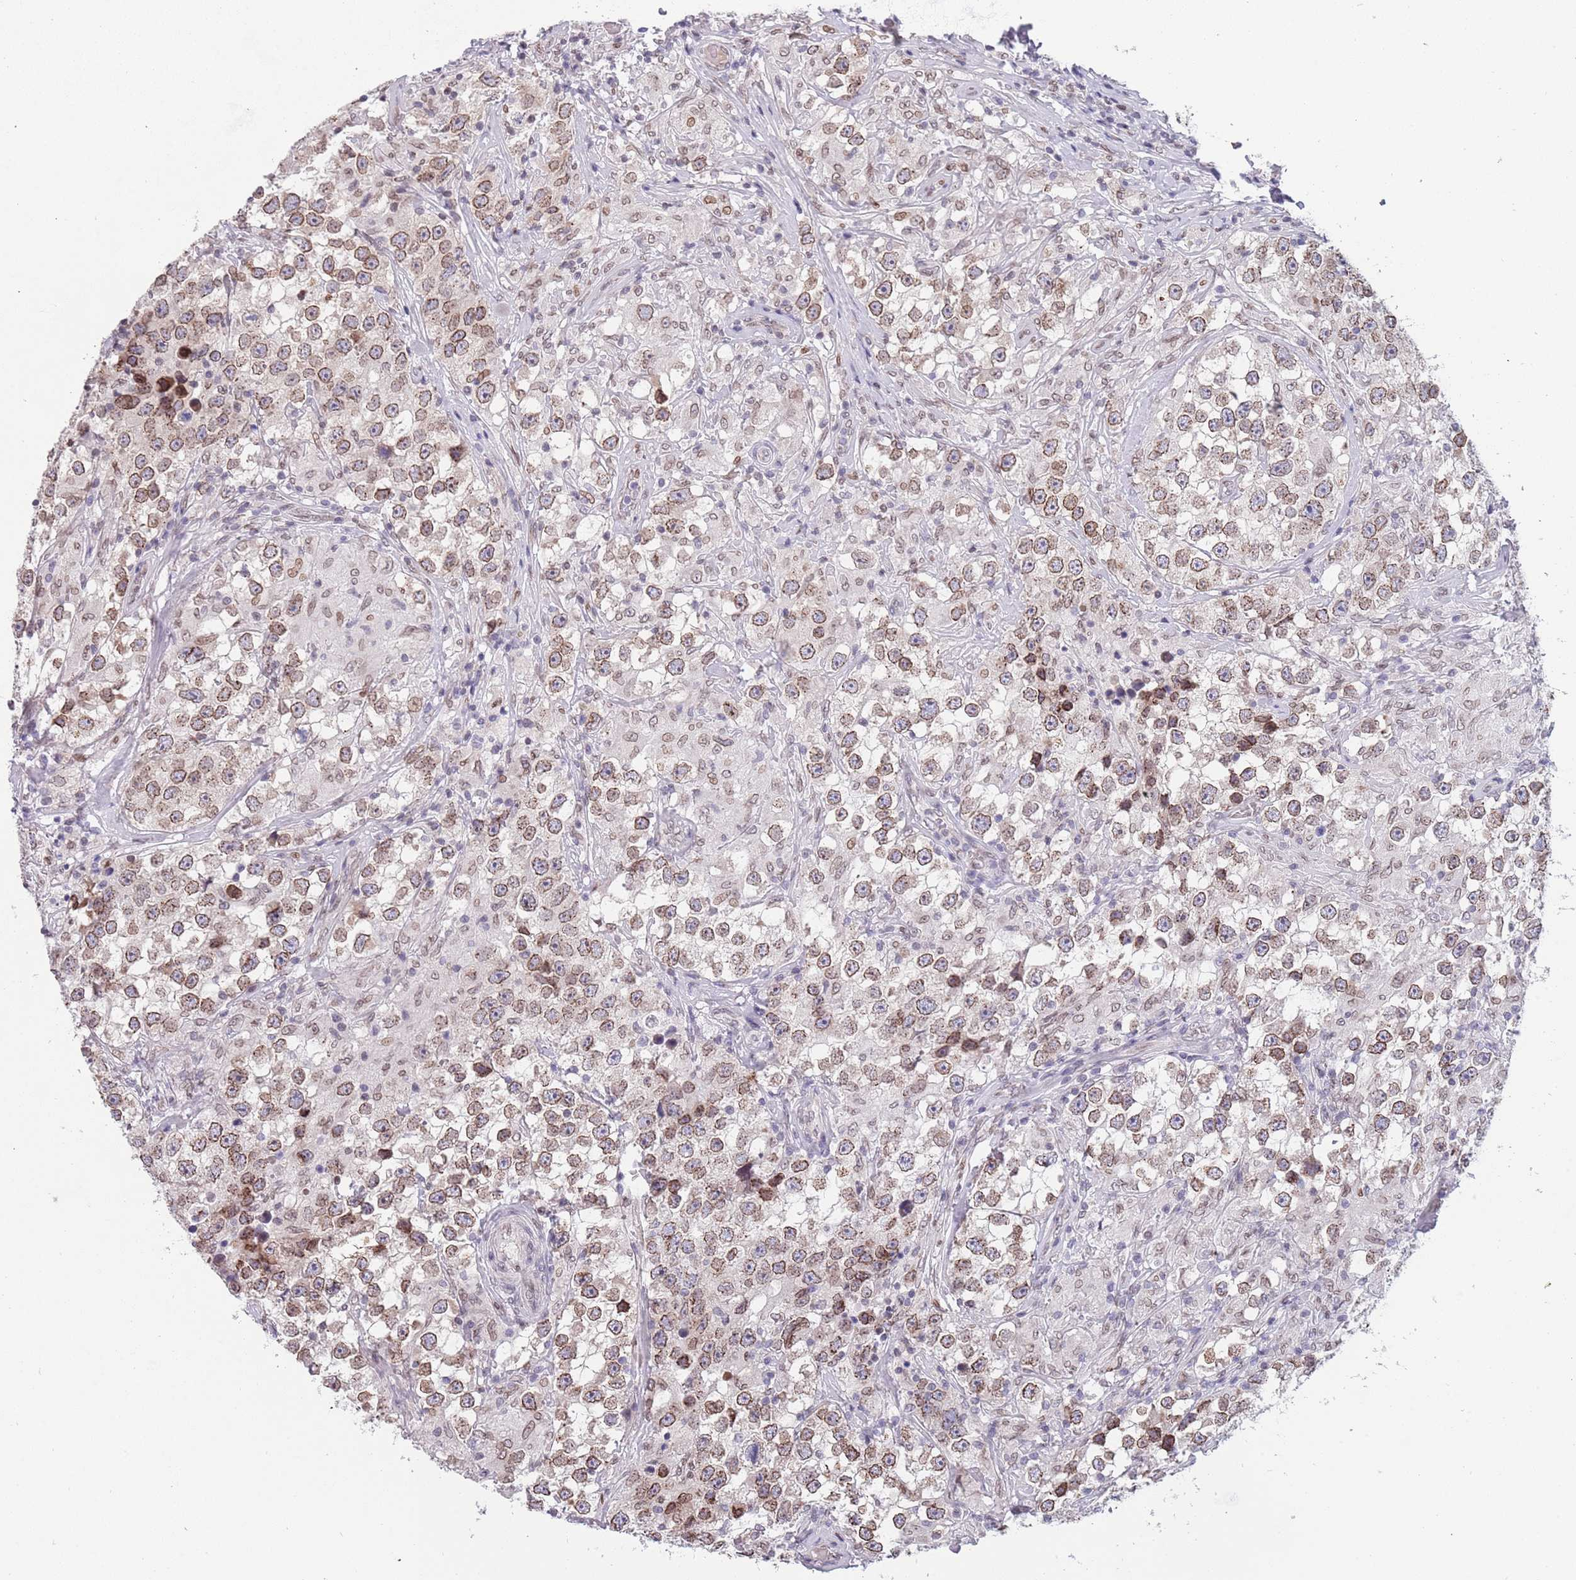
{"staining": {"intensity": "moderate", "quantity": ">75%", "location": "cytoplasmic/membranous,nuclear"}, "tissue": "testis cancer", "cell_type": "Tumor cells", "image_type": "cancer", "snomed": [{"axis": "morphology", "description": "Seminoma, NOS"}, {"axis": "topography", "description": "Testis"}], "caption": "A micrograph of human testis cancer (seminoma) stained for a protein displays moderate cytoplasmic/membranous and nuclear brown staining in tumor cells.", "gene": "KLHDC2", "patient": {"sex": "male", "age": 46}}